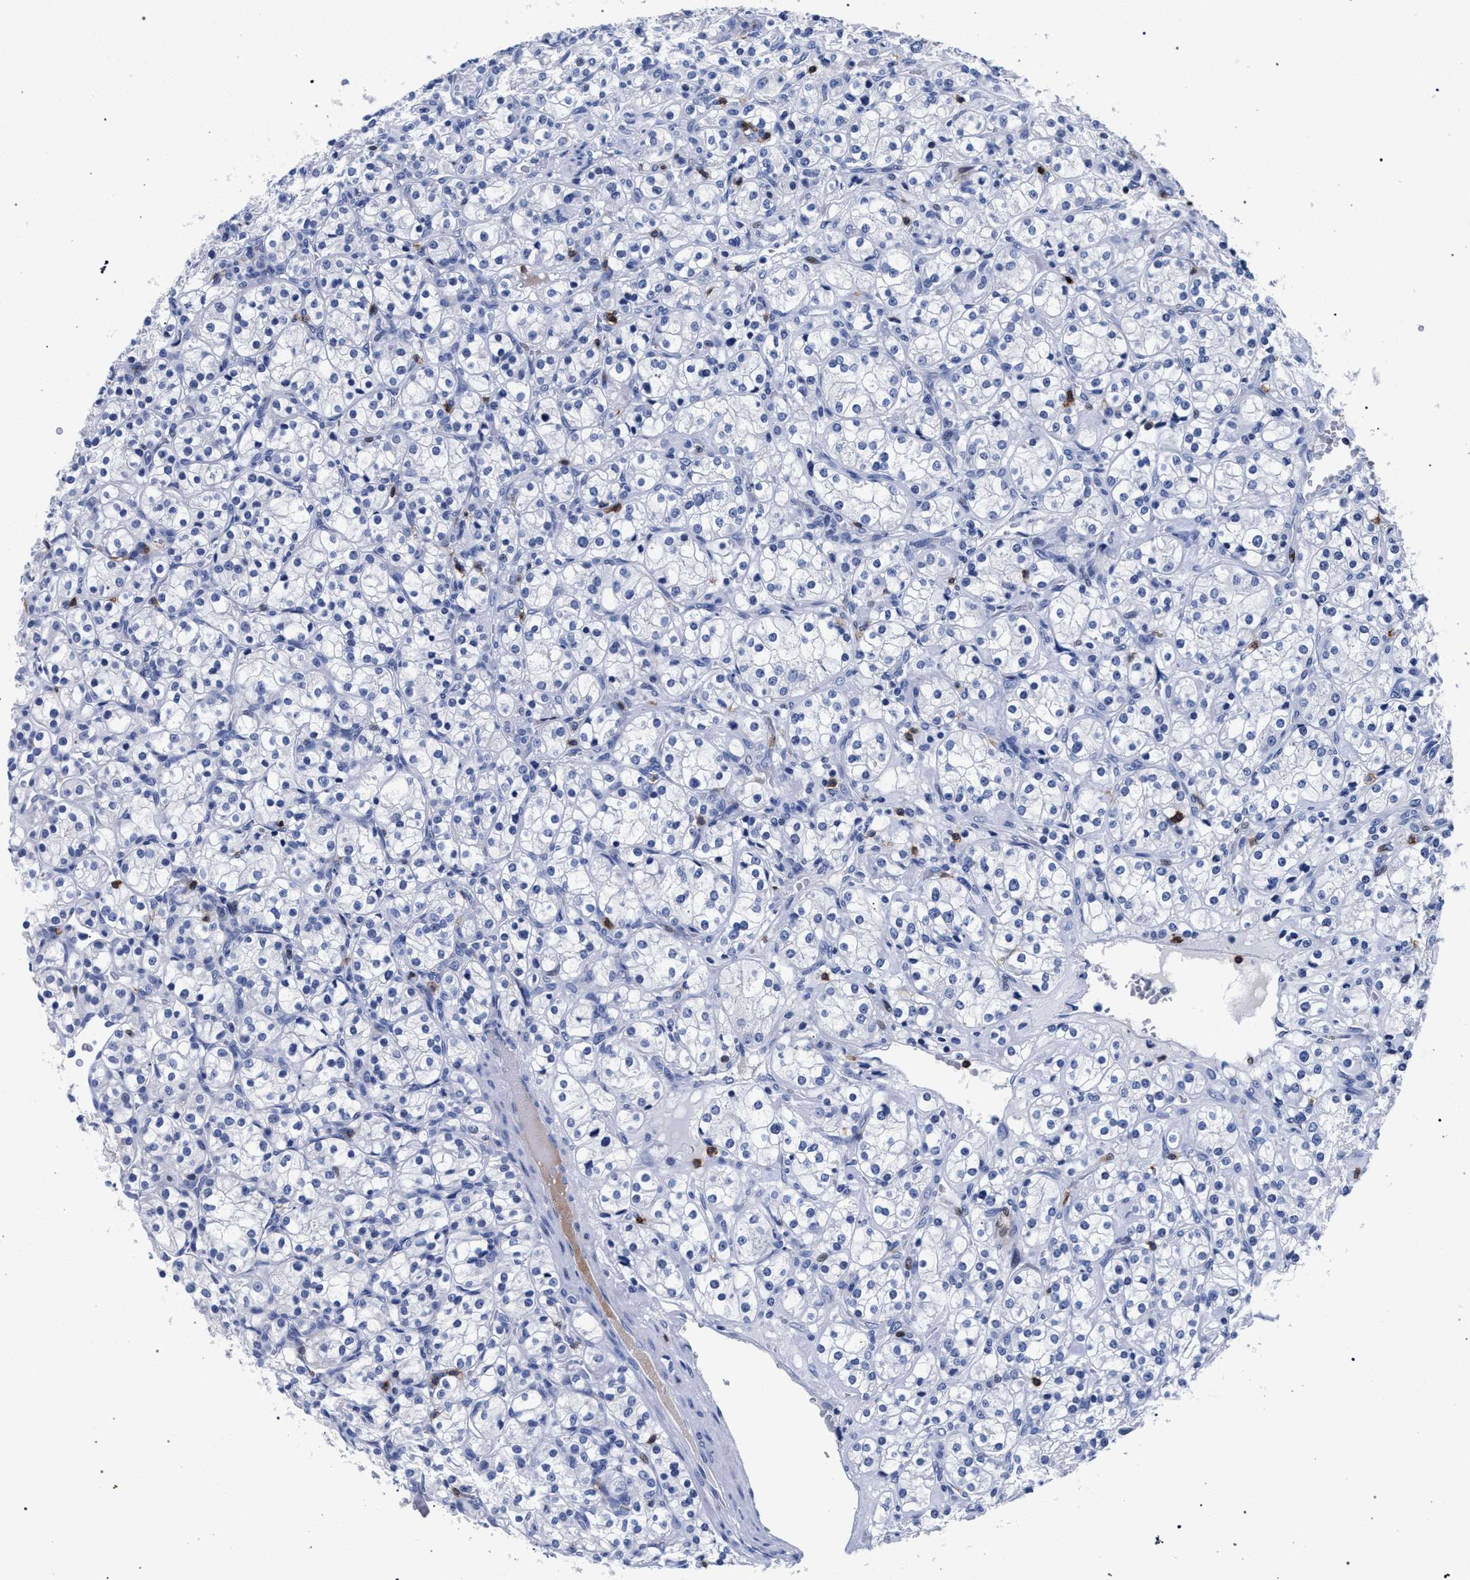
{"staining": {"intensity": "negative", "quantity": "none", "location": "none"}, "tissue": "renal cancer", "cell_type": "Tumor cells", "image_type": "cancer", "snomed": [{"axis": "morphology", "description": "Adenocarcinoma, NOS"}, {"axis": "topography", "description": "Kidney"}], "caption": "A high-resolution micrograph shows immunohistochemistry staining of adenocarcinoma (renal), which reveals no significant staining in tumor cells.", "gene": "KLRK1", "patient": {"sex": "male", "age": 77}}